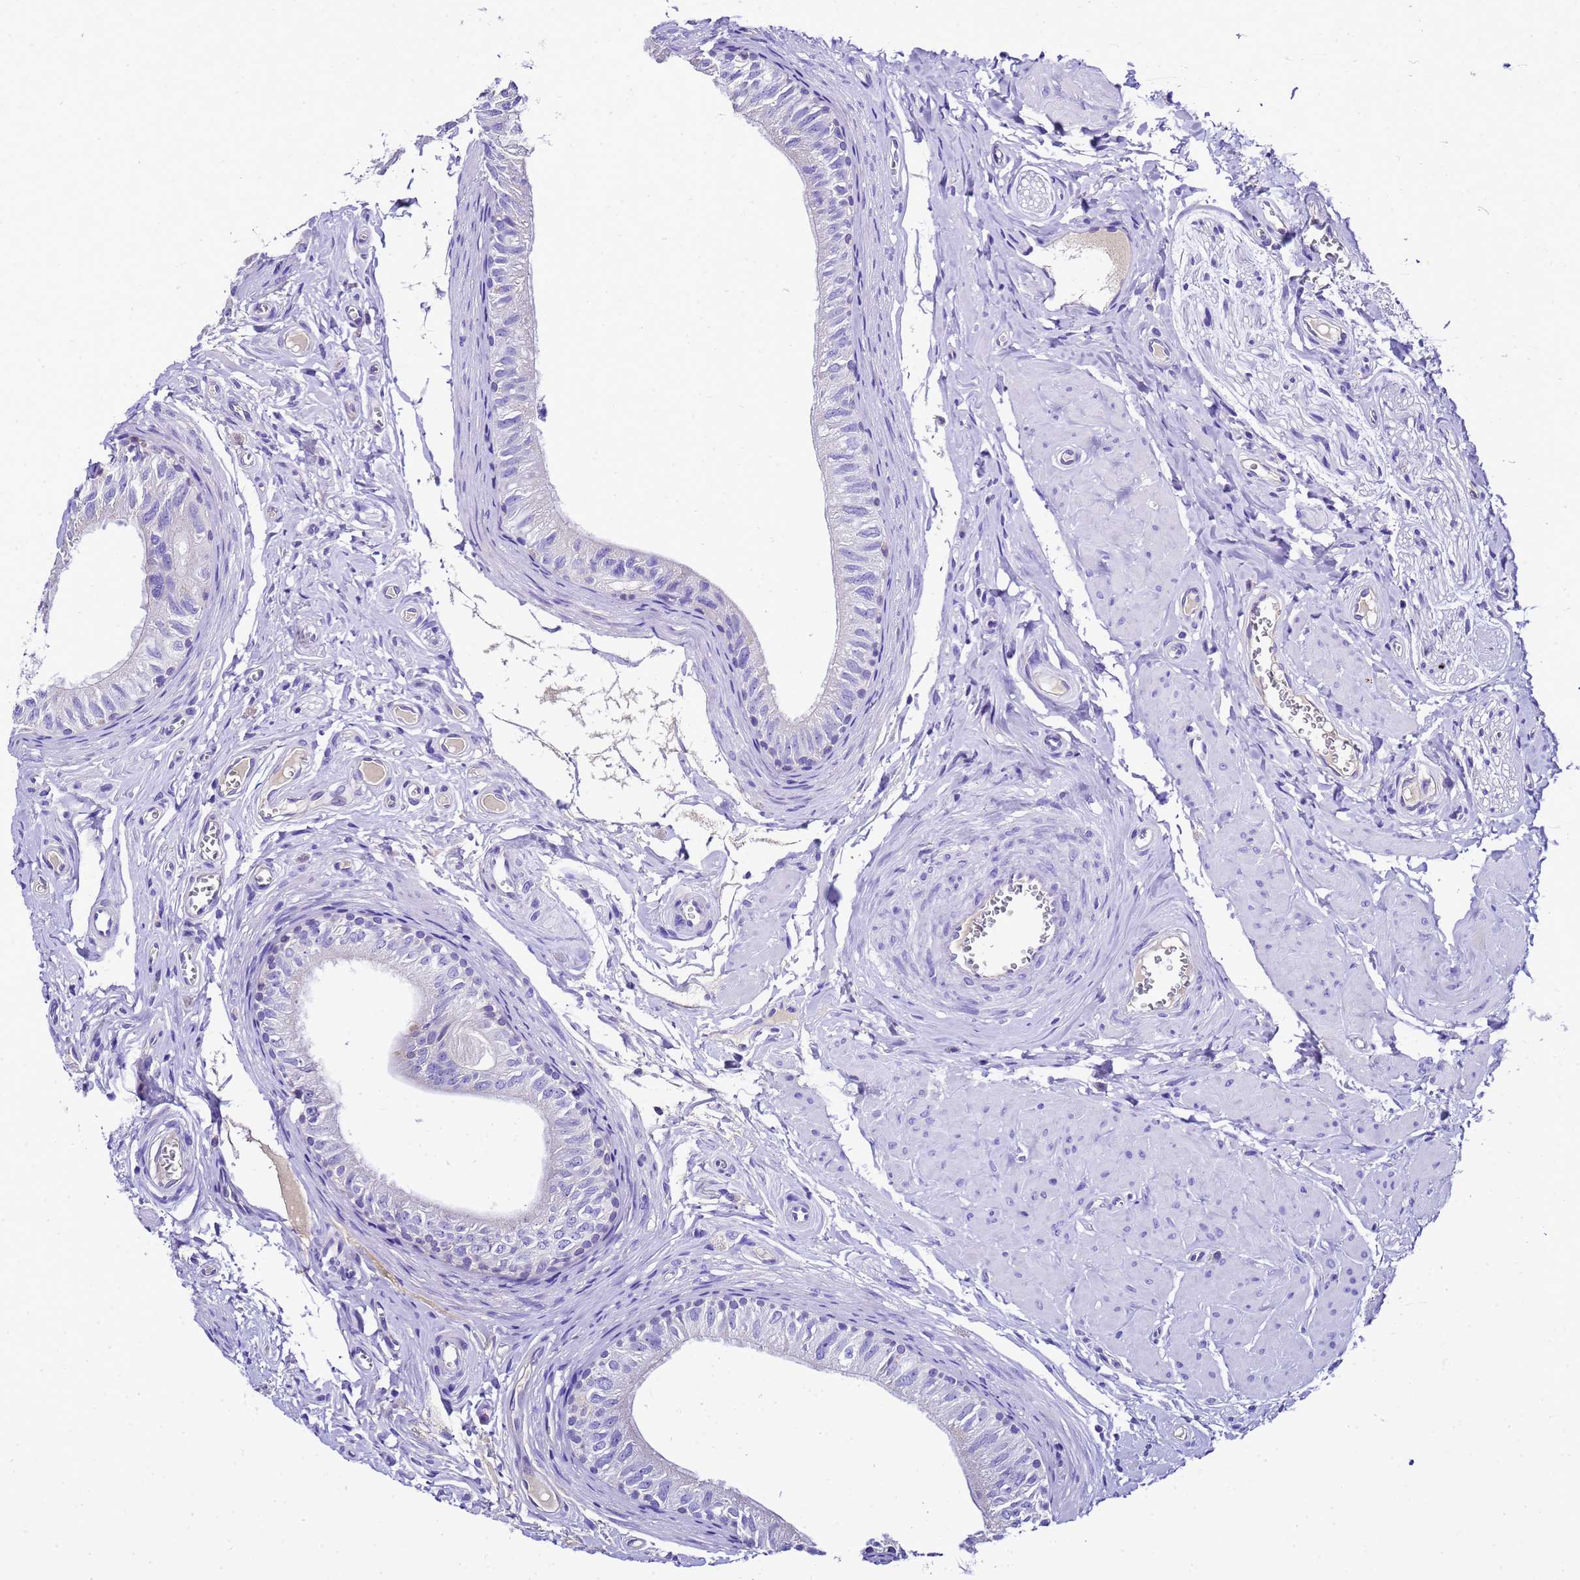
{"staining": {"intensity": "negative", "quantity": "none", "location": "none"}, "tissue": "epididymis", "cell_type": "Glandular cells", "image_type": "normal", "snomed": [{"axis": "morphology", "description": "Normal tissue, NOS"}, {"axis": "topography", "description": "Epididymis"}], "caption": "This is a micrograph of immunohistochemistry (IHC) staining of benign epididymis, which shows no staining in glandular cells.", "gene": "UGT2A1", "patient": {"sex": "male", "age": 42}}